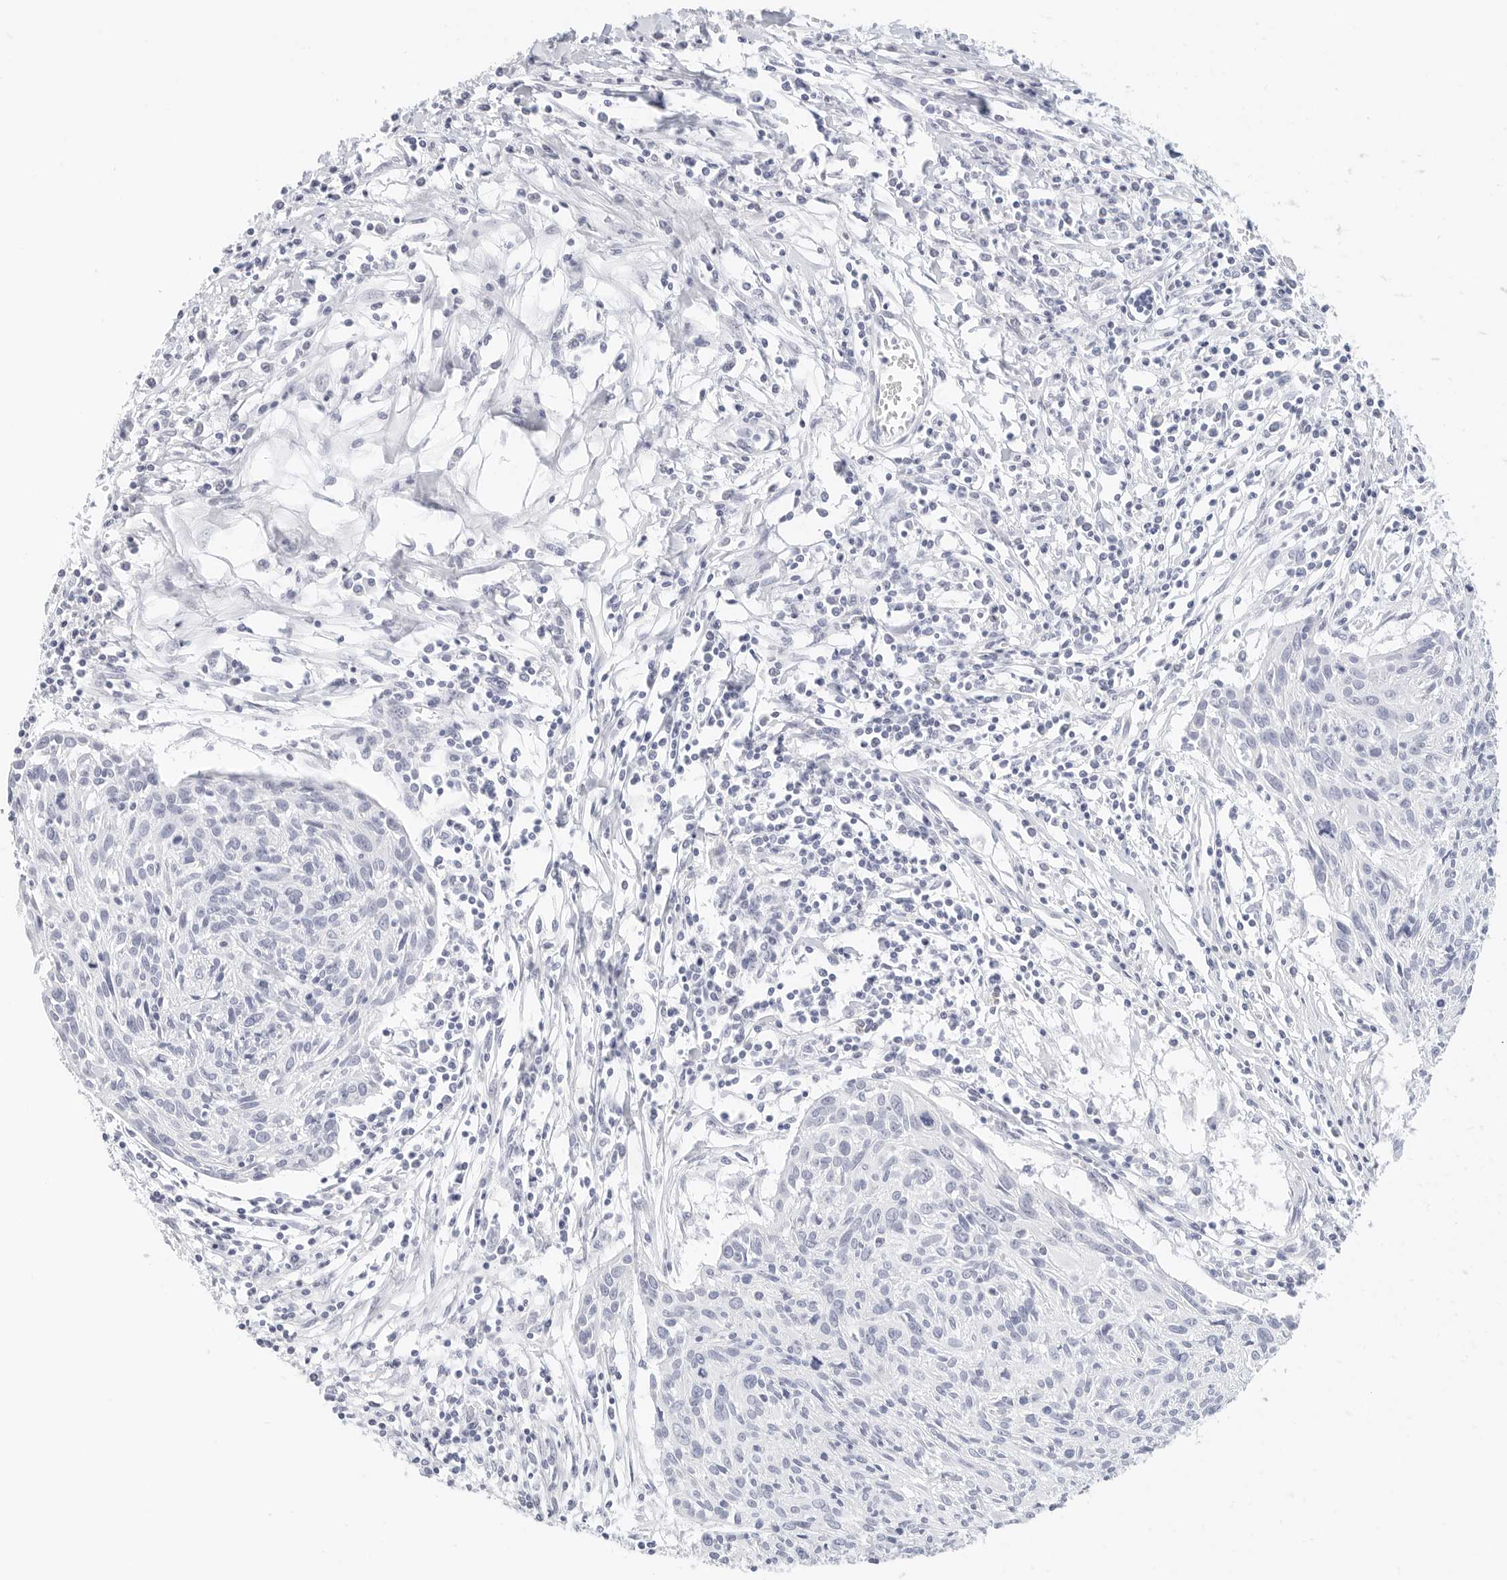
{"staining": {"intensity": "negative", "quantity": "none", "location": "none"}, "tissue": "cervical cancer", "cell_type": "Tumor cells", "image_type": "cancer", "snomed": [{"axis": "morphology", "description": "Squamous cell carcinoma, NOS"}, {"axis": "topography", "description": "Cervix"}], "caption": "Human squamous cell carcinoma (cervical) stained for a protein using immunohistochemistry demonstrates no expression in tumor cells.", "gene": "CD22", "patient": {"sex": "female", "age": 51}}